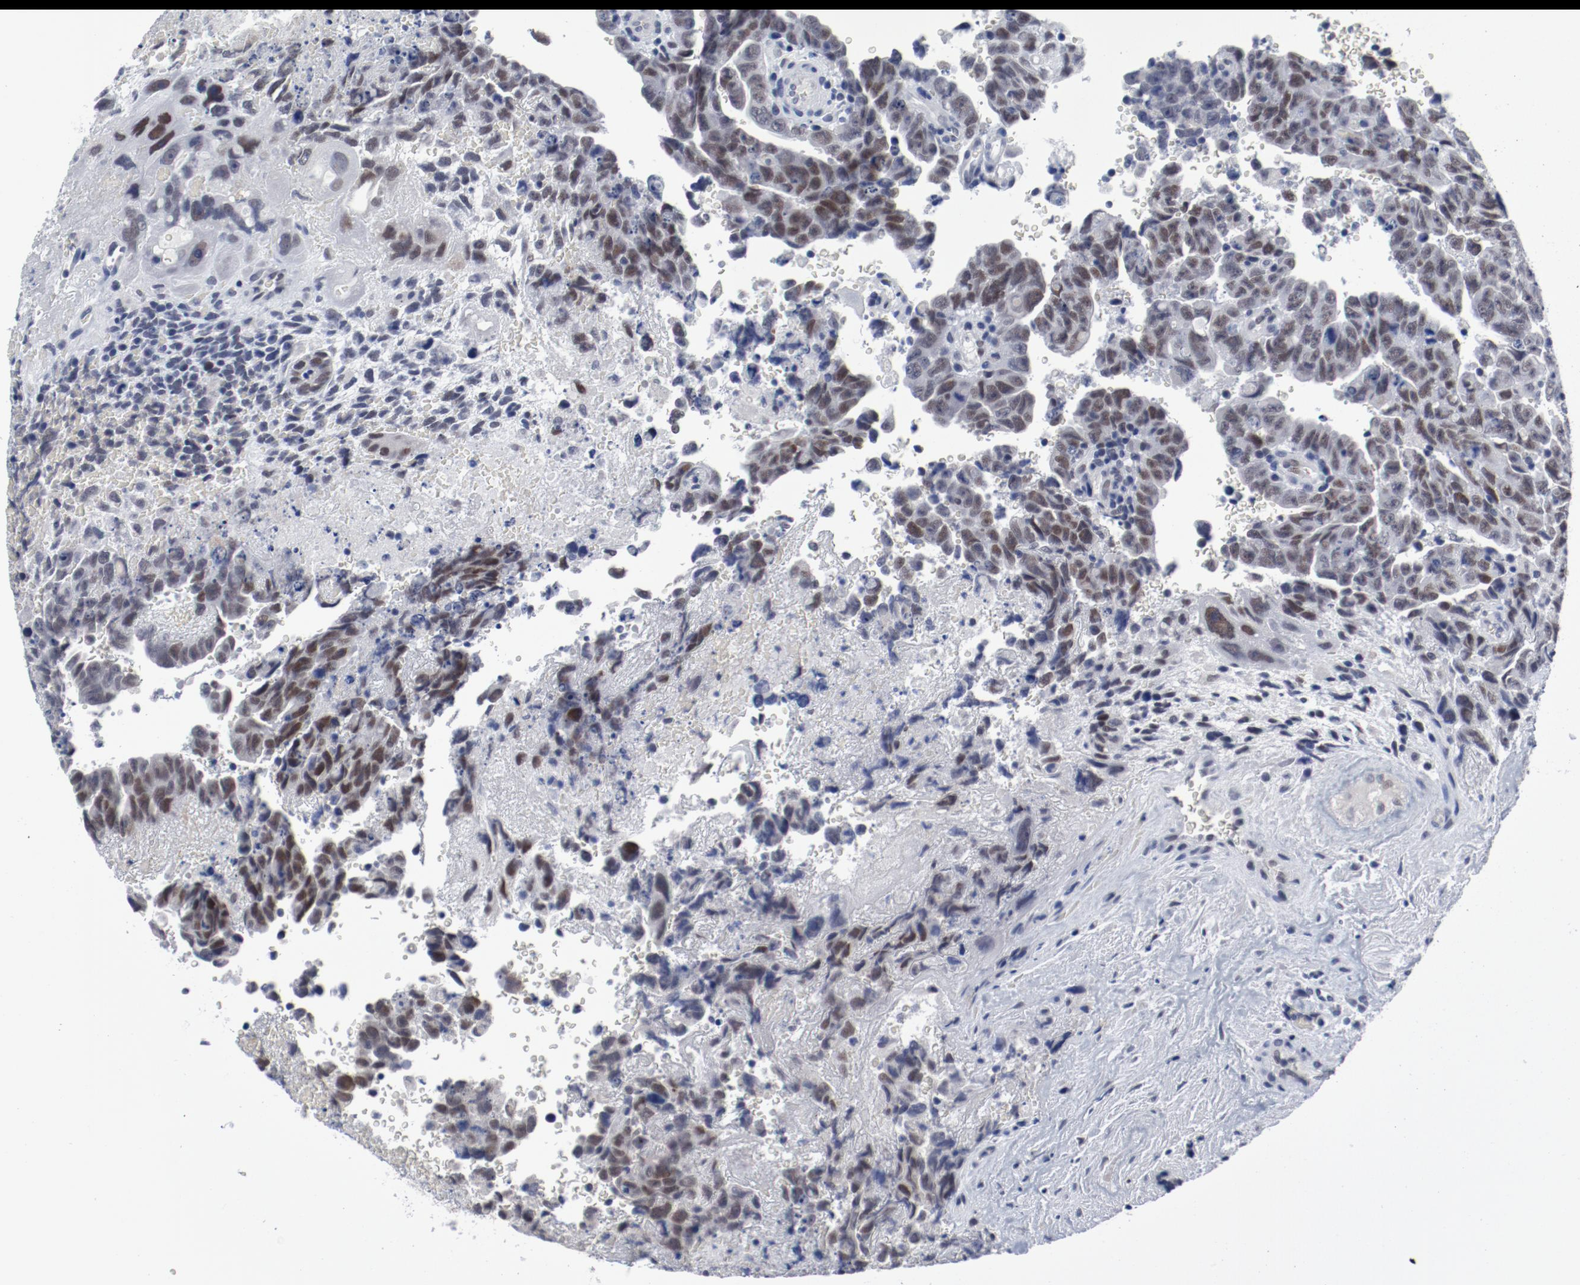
{"staining": {"intensity": "weak", "quantity": "25%-75%", "location": "nuclear"}, "tissue": "testis cancer", "cell_type": "Tumor cells", "image_type": "cancer", "snomed": [{"axis": "morphology", "description": "Carcinoma, Embryonal, NOS"}, {"axis": "topography", "description": "Testis"}], "caption": "IHC of testis cancer demonstrates low levels of weak nuclear expression in approximately 25%-75% of tumor cells.", "gene": "ANKLE2", "patient": {"sex": "male", "age": 28}}